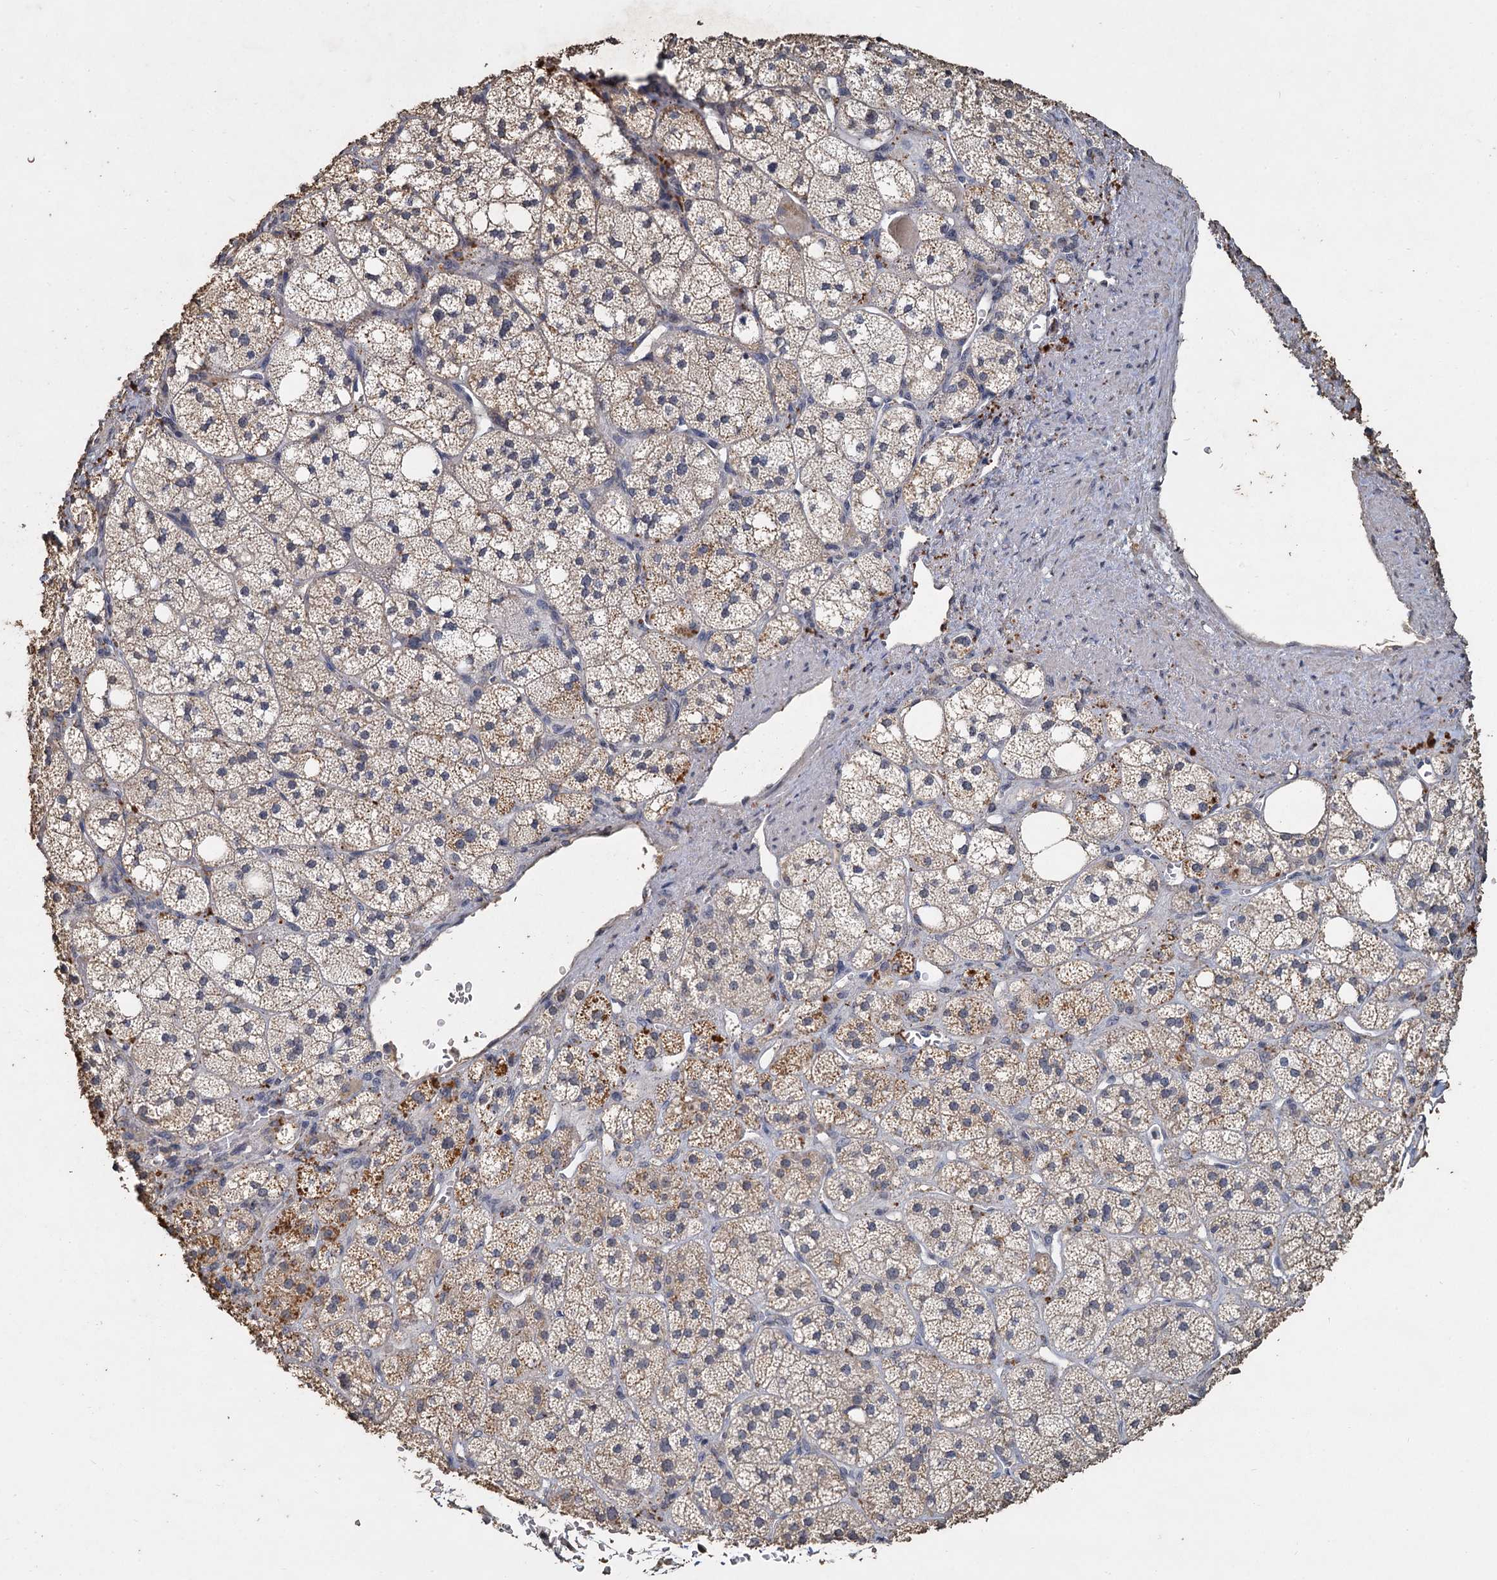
{"staining": {"intensity": "moderate", "quantity": "<25%", "location": "cytoplasmic/membranous"}, "tissue": "adrenal gland", "cell_type": "Glandular cells", "image_type": "normal", "snomed": [{"axis": "morphology", "description": "Normal tissue, NOS"}, {"axis": "topography", "description": "Adrenal gland"}], "caption": "Immunohistochemistry (IHC) (DAB) staining of benign human adrenal gland reveals moderate cytoplasmic/membranous protein staining in about <25% of glandular cells.", "gene": "CCDC61", "patient": {"sex": "male", "age": 61}}